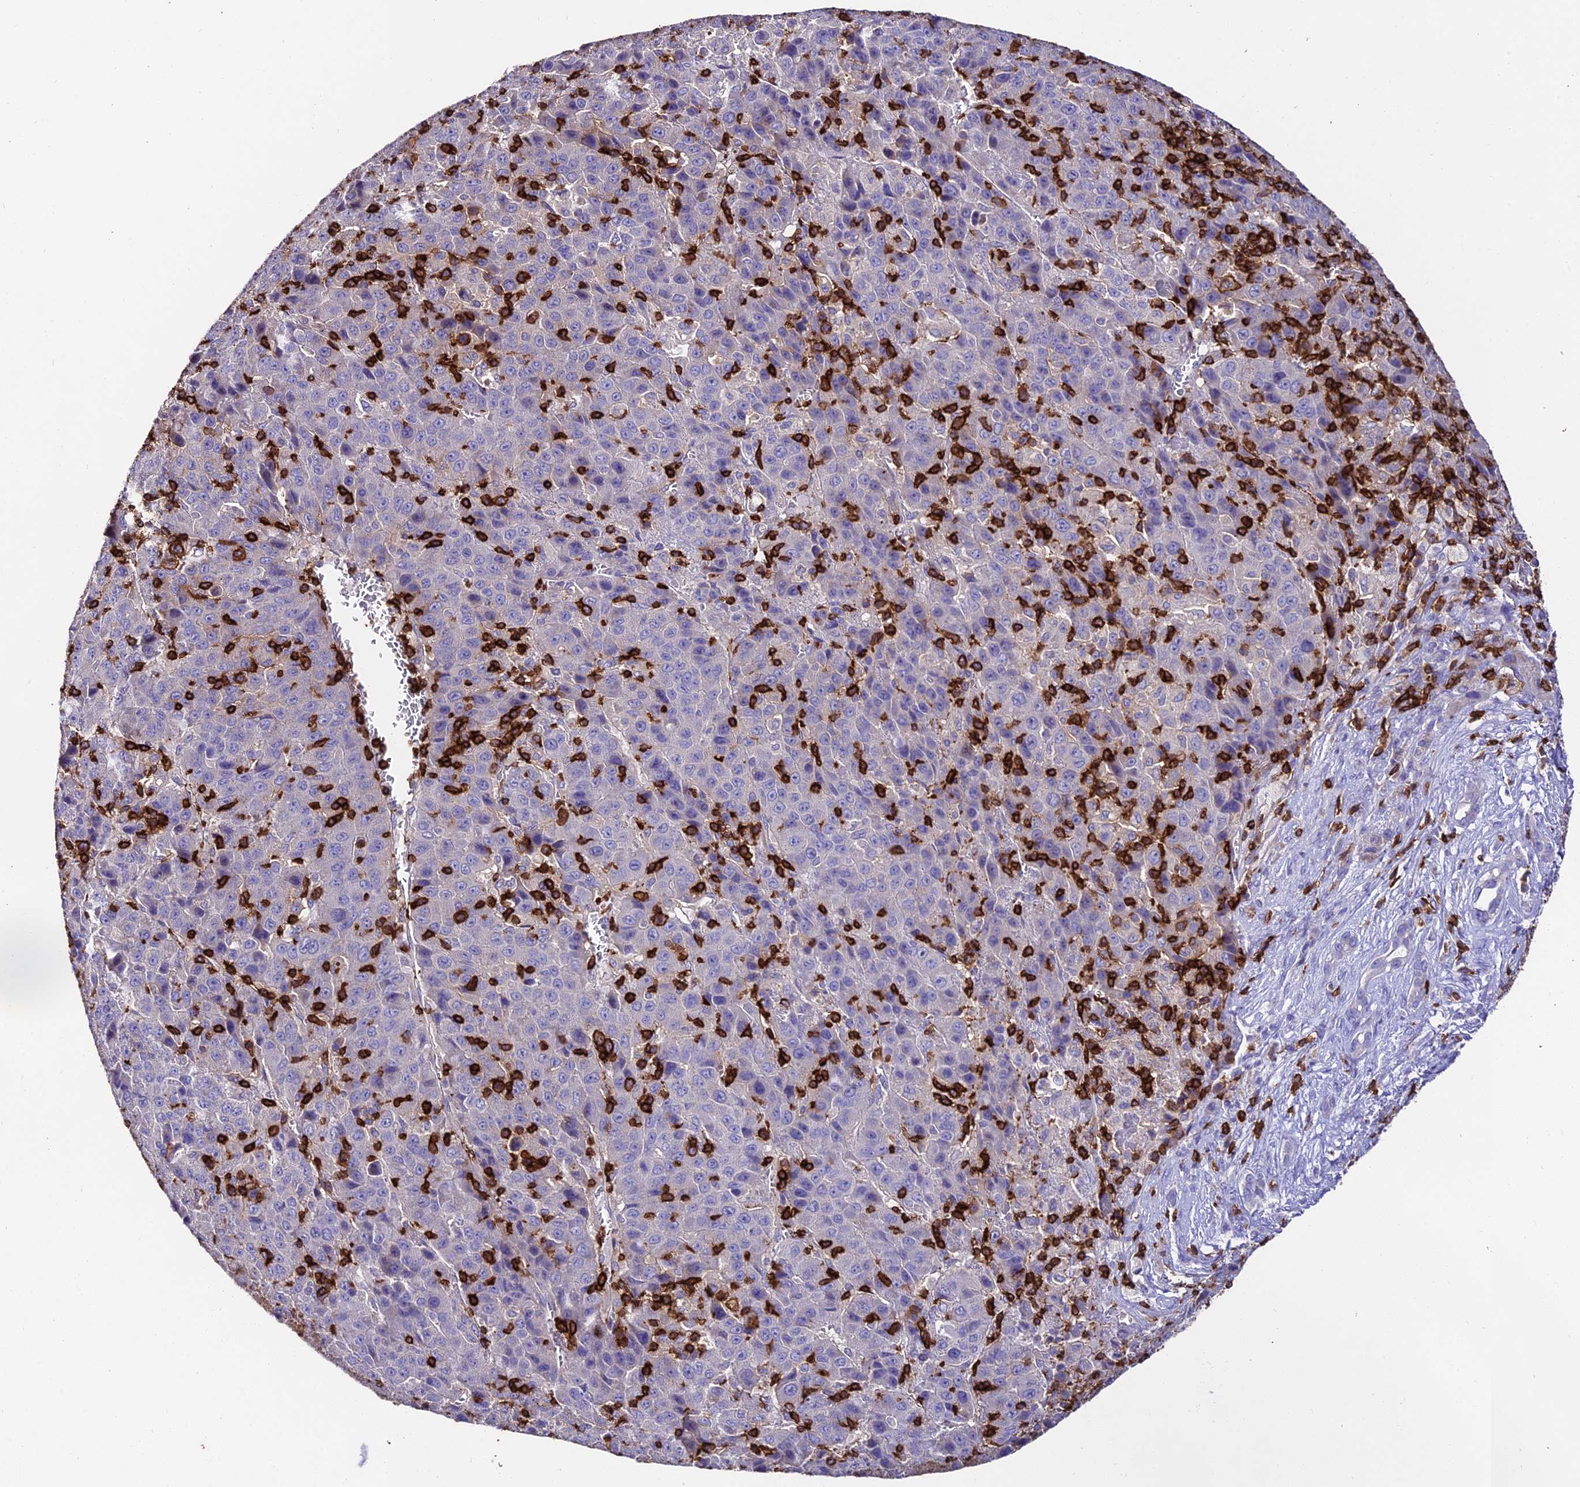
{"staining": {"intensity": "negative", "quantity": "none", "location": "none"}, "tissue": "liver cancer", "cell_type": "Tumor cells", "image_type": "cancer", "snomed": [{"axis": "morphology", "description": "Carcinoma, Hepatocellular, NOS"}, {"axis": "topography", "description": "Liver"}], "caption": "A high-resolution photomicrograph shows immunohistochemistry staining of liver cancer, which shows no significant staining in tumor cells.", "gene": "PTPRCAP", "patient": {"sex": "female", "age": 53}}